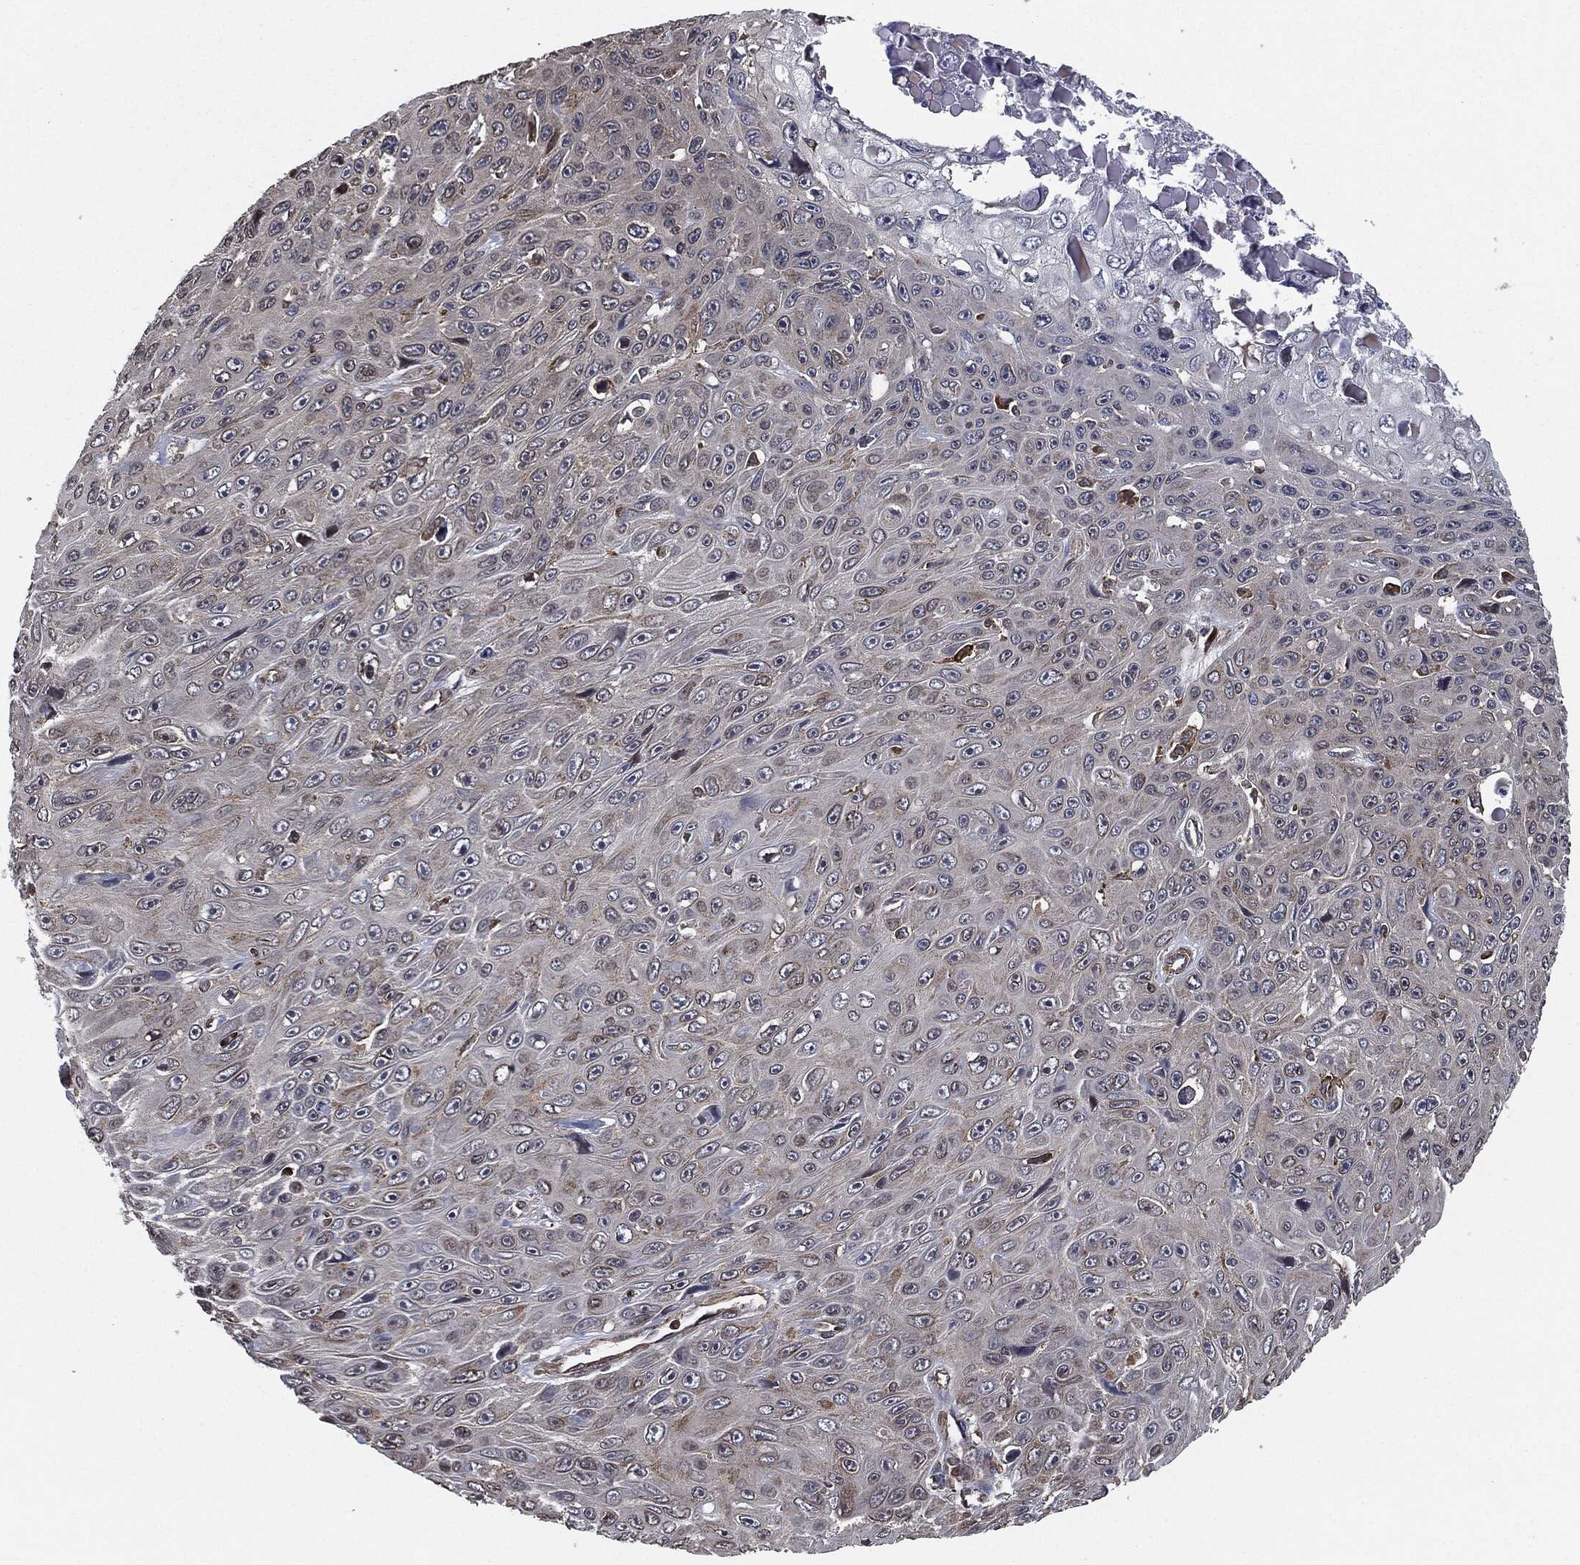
{"staining": {"intensity": "negative", "quantity": "none", "location": "none"}, "tissue": "skin cancer", "cell_type": "Tumor cells", "image_type": "cancer", "snomed": [{"axis": "morphology", "description": "Squamous cell carcinoma, NOS"}, {"axis": "topography", "description": "Skin"}], "caption": "IHC photomicrograph of skin cancer stained for a protein (brown), which shows no staining in tumor cells. (DAB (3,3'-diaminobenzidine) IHC visualized using brightfield microscopy, high magnification).", "gene": "UBR1", "patient": {"sex": "male", "age": 82}}